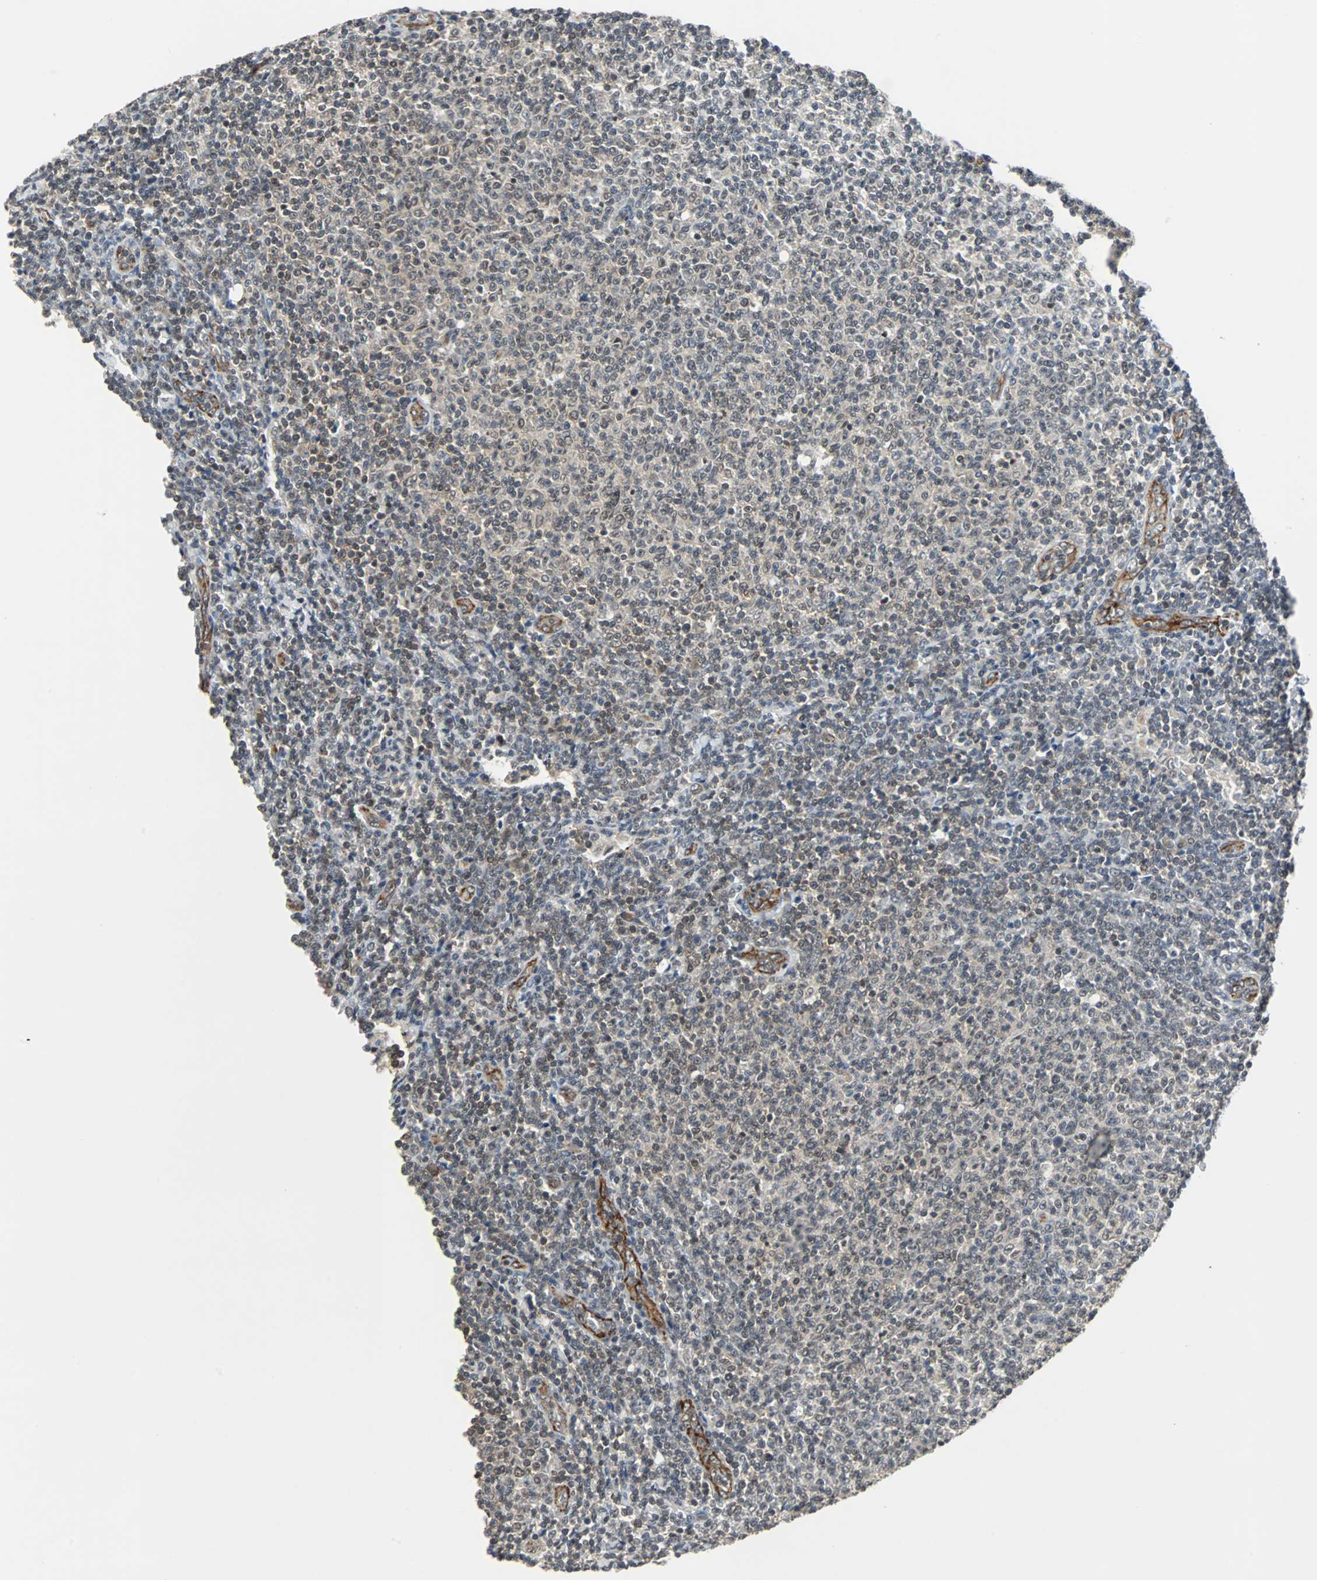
{"staining": {"intensity": "weak", "quantity": ">75%", "location": "cytoplasmic/membranous"}, "tissue": "lymphoma", "cell_type": "Tumor cells", "image_type": "cancer", "snomed": [{"axis": "morphology", "description": "Malignant lymphoma, non-Hodgkin's type, Low grade"}, {"axis": "topography", "description": "Lymph node"}], "caption": "Human lymphoma stained with a brown dye displays weak cytoplasmic/membranous positive expression in approximately >75% of tumor cells.", "gene": "LSR", "patient": {"sex": "male", "age": 66}}